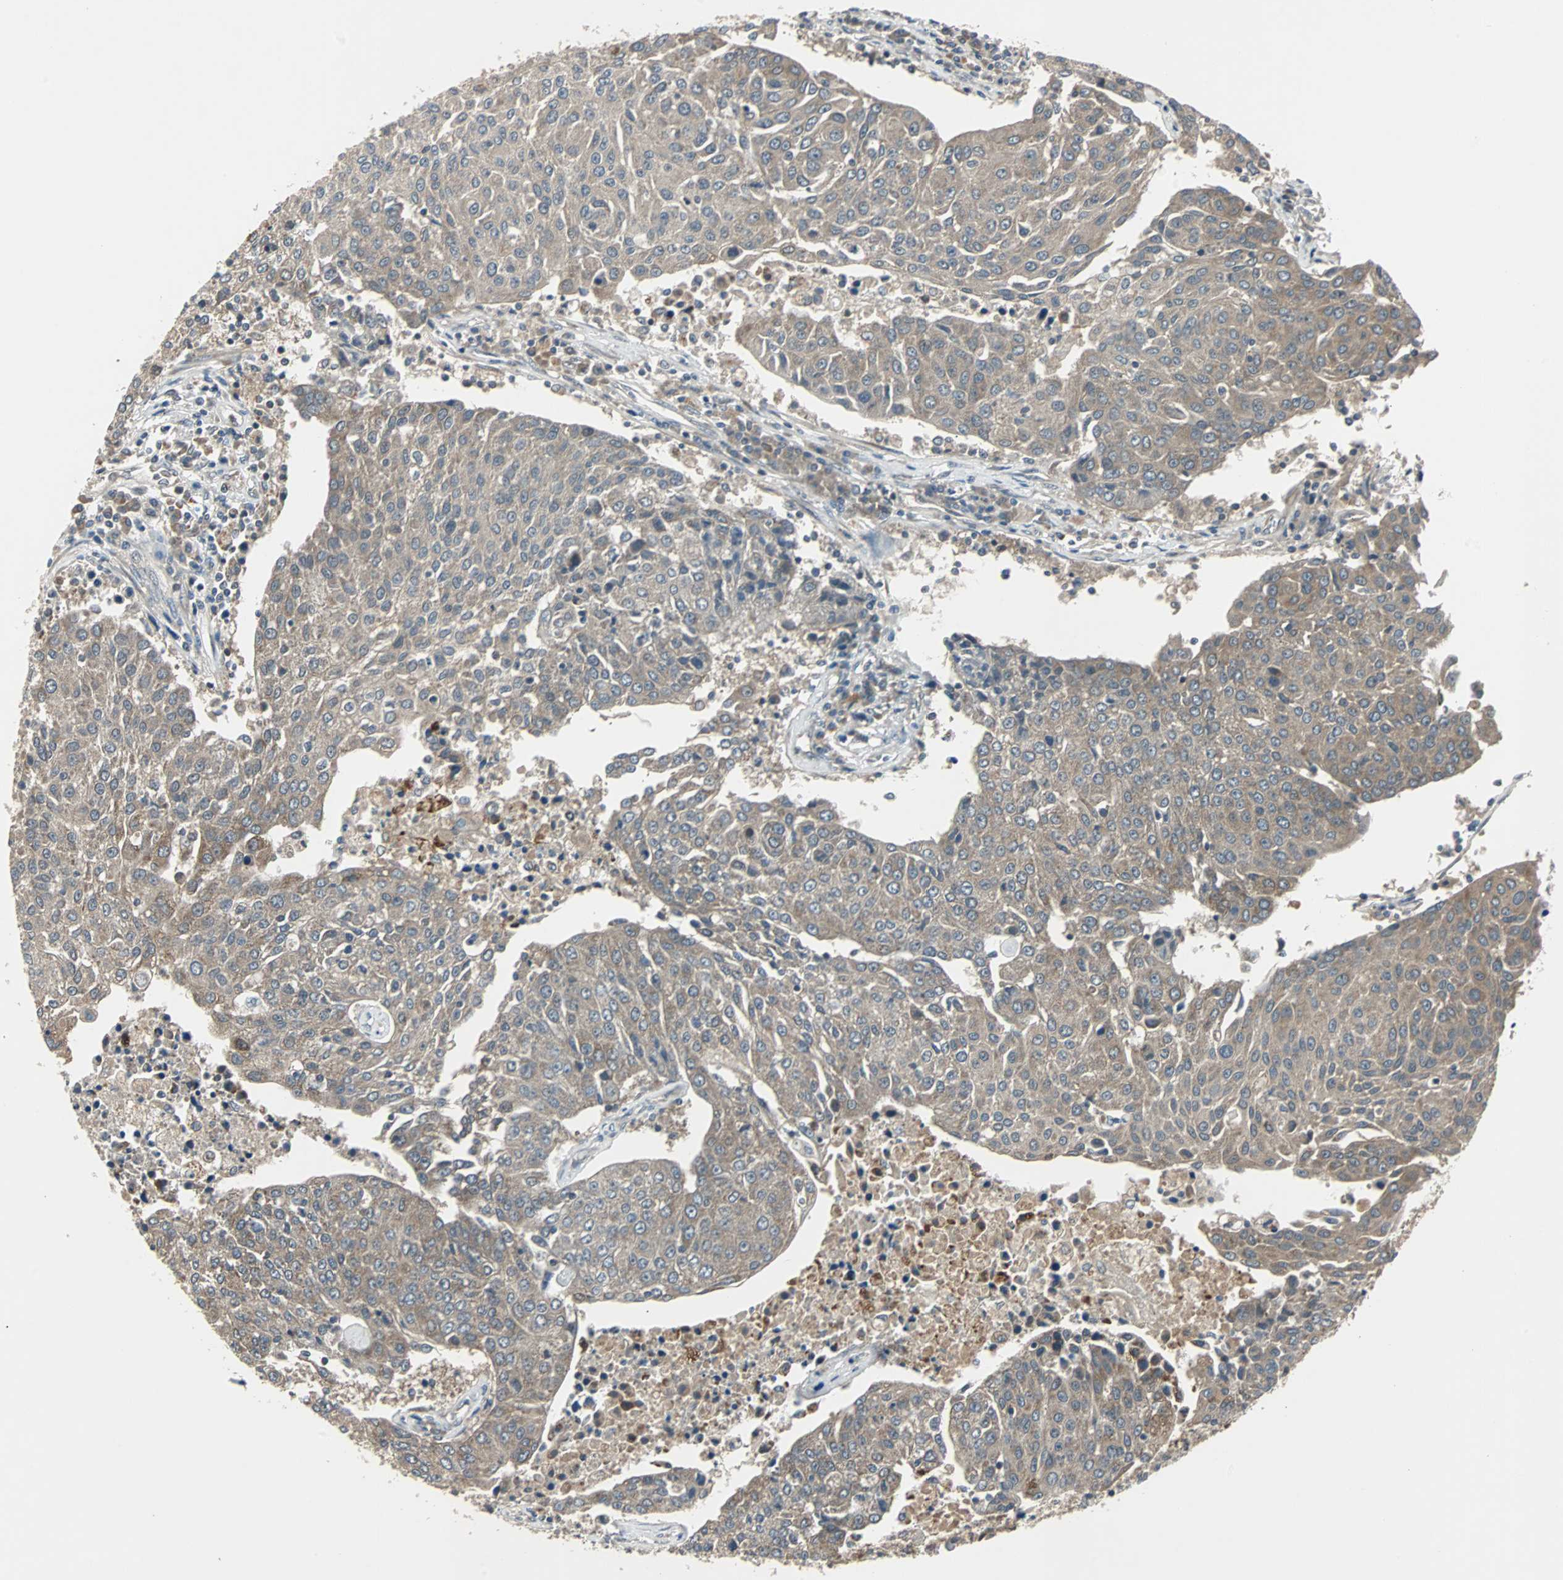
{"staining": {"intensity": "moderate", "quantity": ">75%", "location": "cytoplasmic/membranous"}, "tissue": "urothelial cancer", "cell_type": "Tumor cells", "image_type": "cancer", "snomed": [{"axis": "morphology", "description": "Urothelial carcinoma, High grade"}, {"axis": "topography", "description": "Urinary bladder"}], "caption": "Protein staining of high-grade urothelial carcinoma tissue shows moderate cytoplasmic/membranous positivity in about >75% of tumor cells.", "gene": "ARF1", "patient": {"sex": "female", "age": 85}}